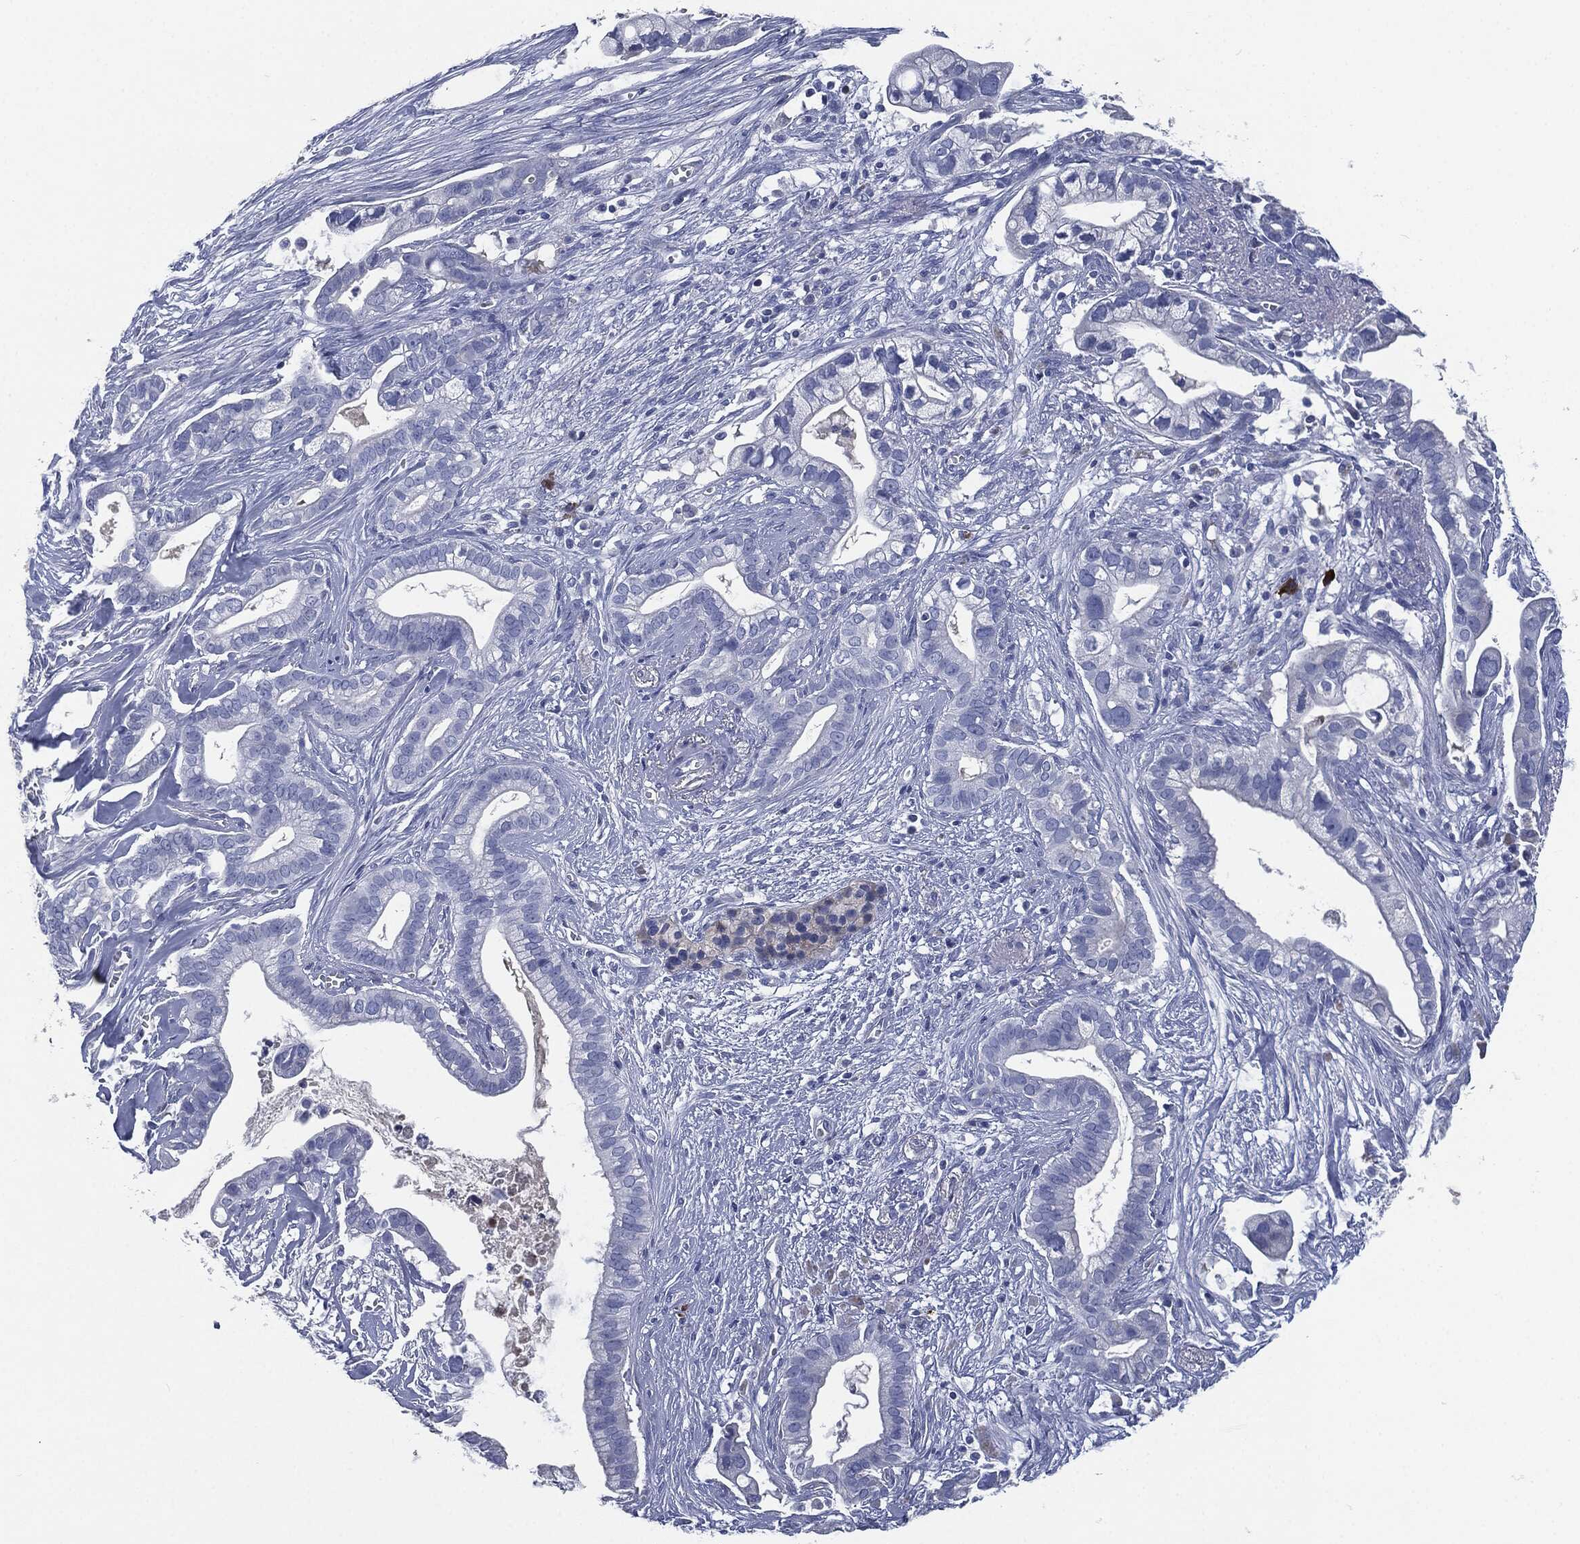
{"staining": {"intensity": "negative", "quantity": "none", "location": "none"}, "tissue": "pancreatic cancer", "cell_type": "Tumor cells", "image_type": "cancer", "snomed": [{"axis": "morphology", "description": "Adenocarcinoma, NOS"}, {"axis": "topography", "description": "Pancreas"}], "caption": "Protein analysis of pancreatic cancer demonstrates no significant staining in tumor cells.", "gene": "CD27", "patient": {"sex": "male", "age": 61}}